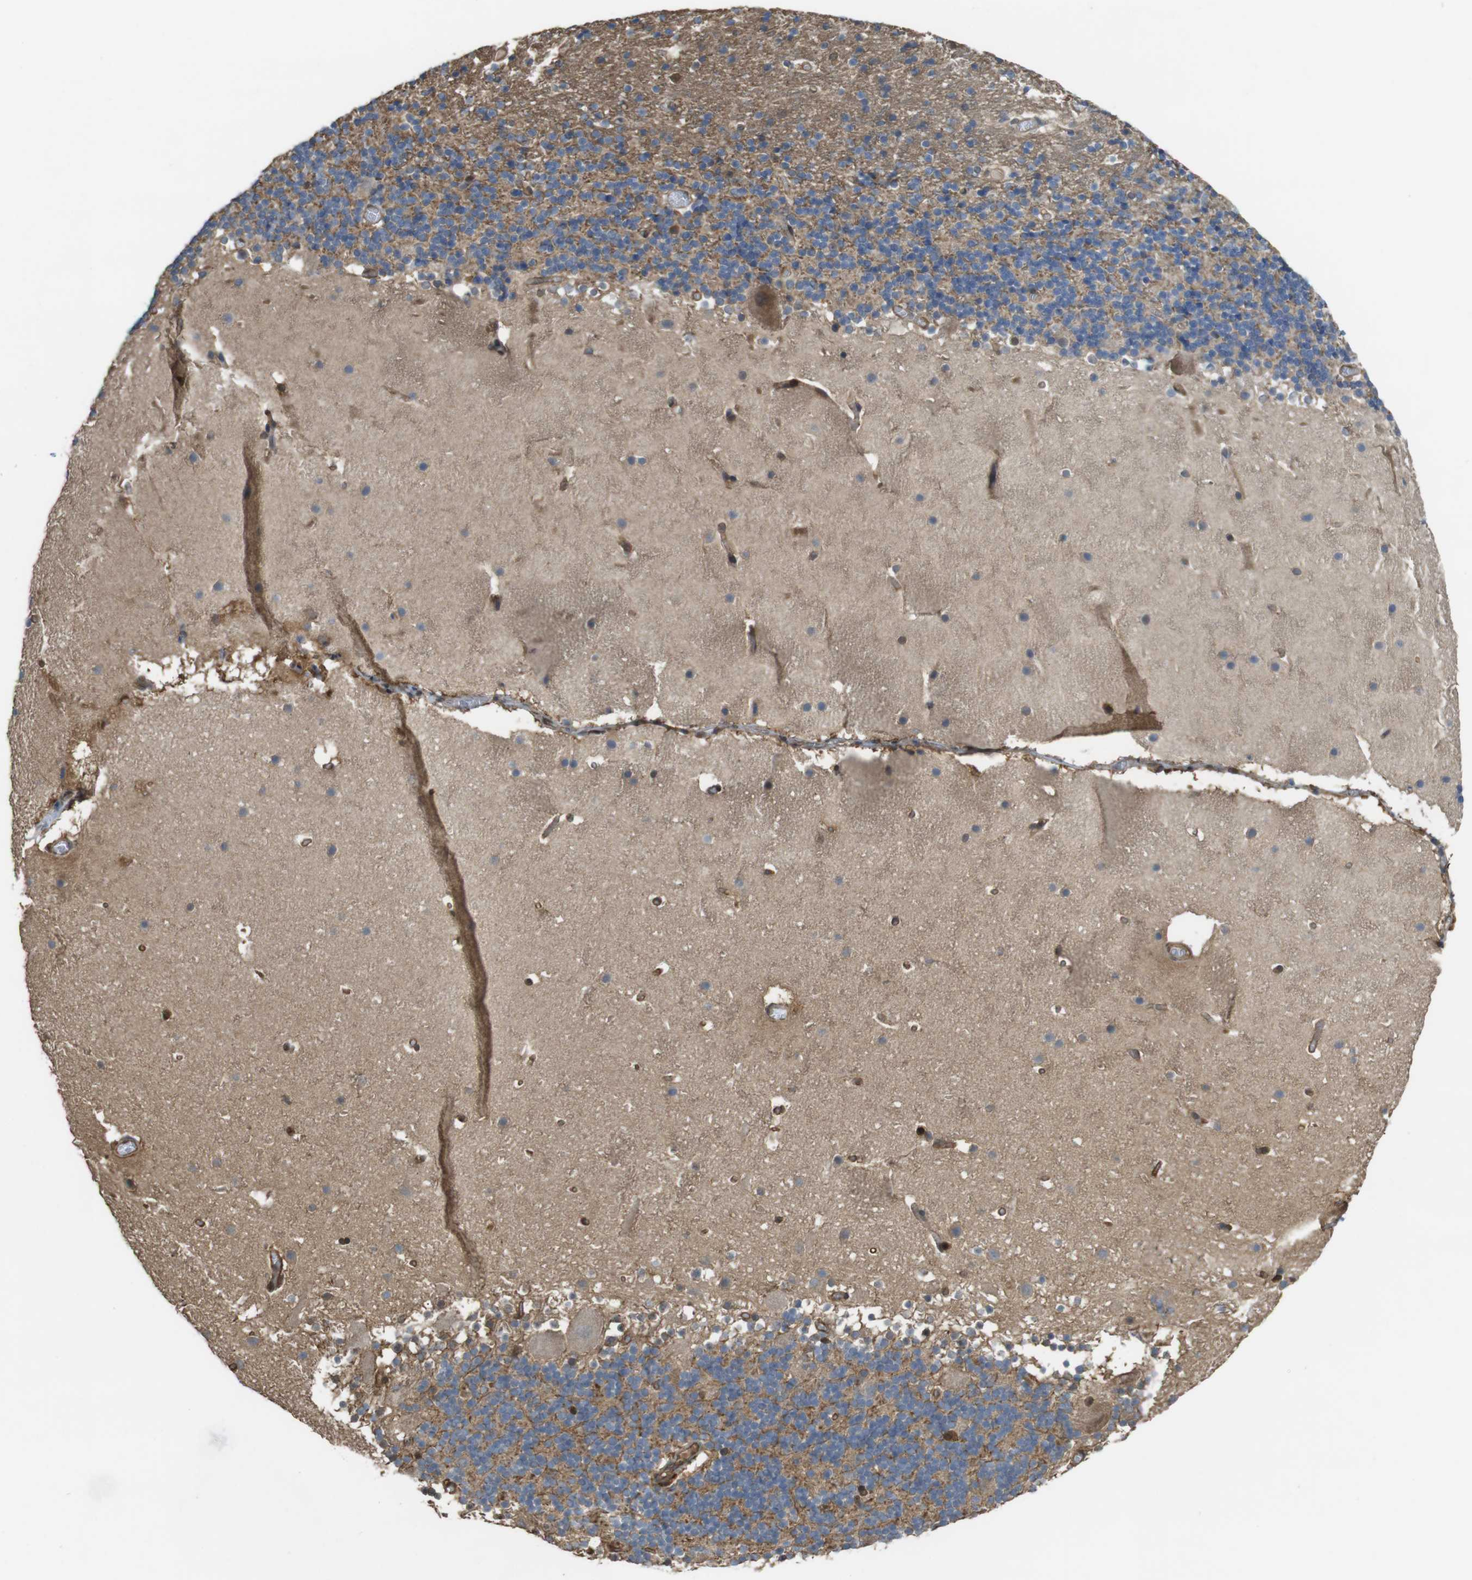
{"staining": {"intensity": "negative", "quantity": "none", "location": "none"}, "tissue": "cerebellum", "cell_type": "Cells in granular layer", "image_type": "normal", "snomed": [{"axis": "morphology", "description": "Normal tissue, NOS"}, {"axis": "topography", "description": "Cerebellum"}], "caption": "Immunohistochemistry (IHC) of benign cerebellum displays no expression in cells in granular layer.", "gene": "ARHGDIA", "patient": {"sex": "male", "age": 45}}